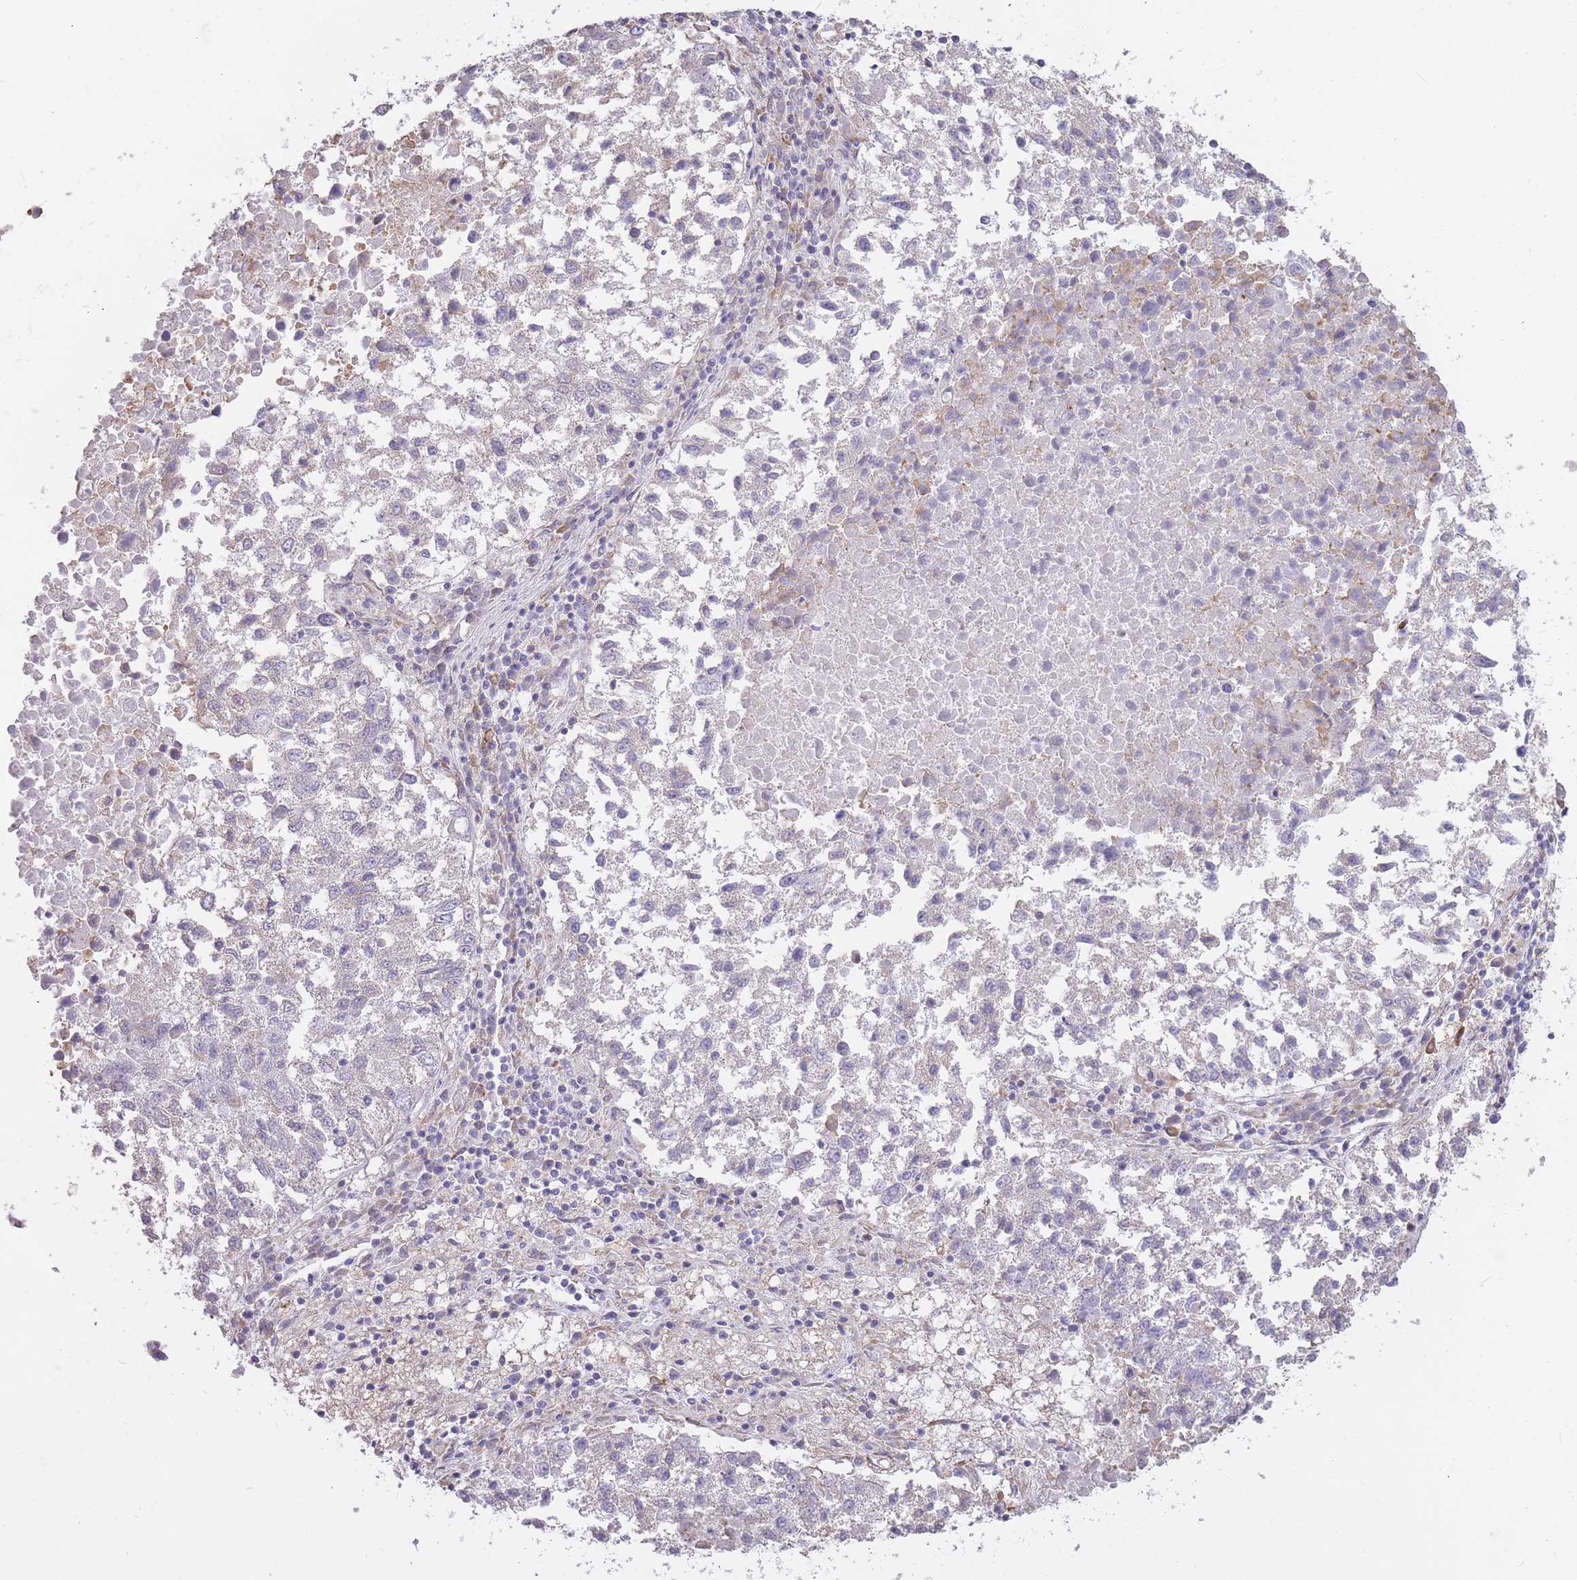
{"staining": {"intensity": "negative", "quantity": "none", "location": "none"}, "tissue": "lung cancer", "cell_type": "Tumor cells", "image_type": "cancer", "snomed": [{"axis": "morphology", "description": "Squamous cell carcinoma, NOS"}, {"axis": "topography", "description": "Lung"}], "caption": "High magnification brightfield microscopy of lung squamous cell carcinoma stained with DAB (3,3'-diaminobenzidine) (brown) and counterstained with hematoxylin (blue): tumor cells show no significant positivity. (DAB (3,3'-diaminobenzidine) IHC with hematoxylin counter stain).", "gene": "TRAPPC5", "patient": {"sex": "male", "age": 73}}